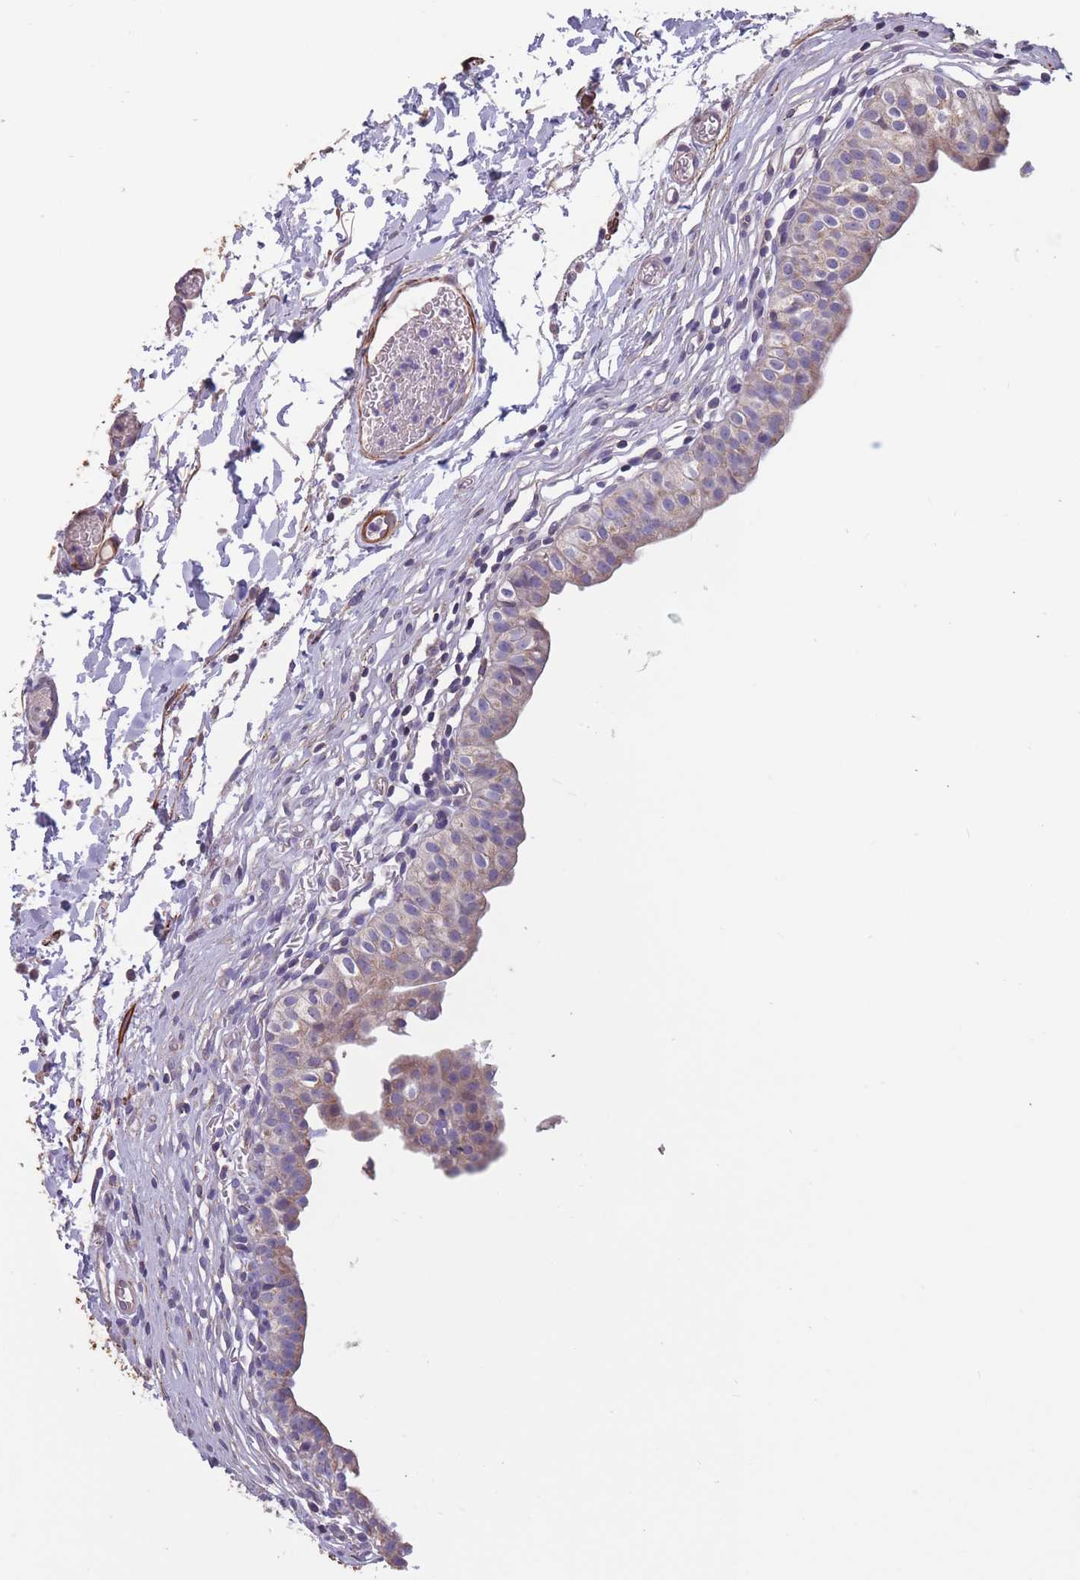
{"staining": {"intensity": "moderate", "quantity": "<25%", "location": "cytoplasmic/membranous"}, "tissue": "urinary bladder", "cell_type": "Urothelial cells", "image_type": "normal", "snomed": [{"axis": "morphology", "description": "Normal tissue, NOS"}, {"axis": "topography", "description": "Urinary bladder"}, {"axis": "topography", "description": "Peripheral nerve tissue"}], "caption": "IHC (DAB (3,3'-diaminobenzidine)) staining of benign urinary bladder shows moderate cytoplasmic/membranous protein positivity in approximately <25% of urothelial cells.", "gene": "TOMM40L", "patient": {"sex": "male", "age": 55}}